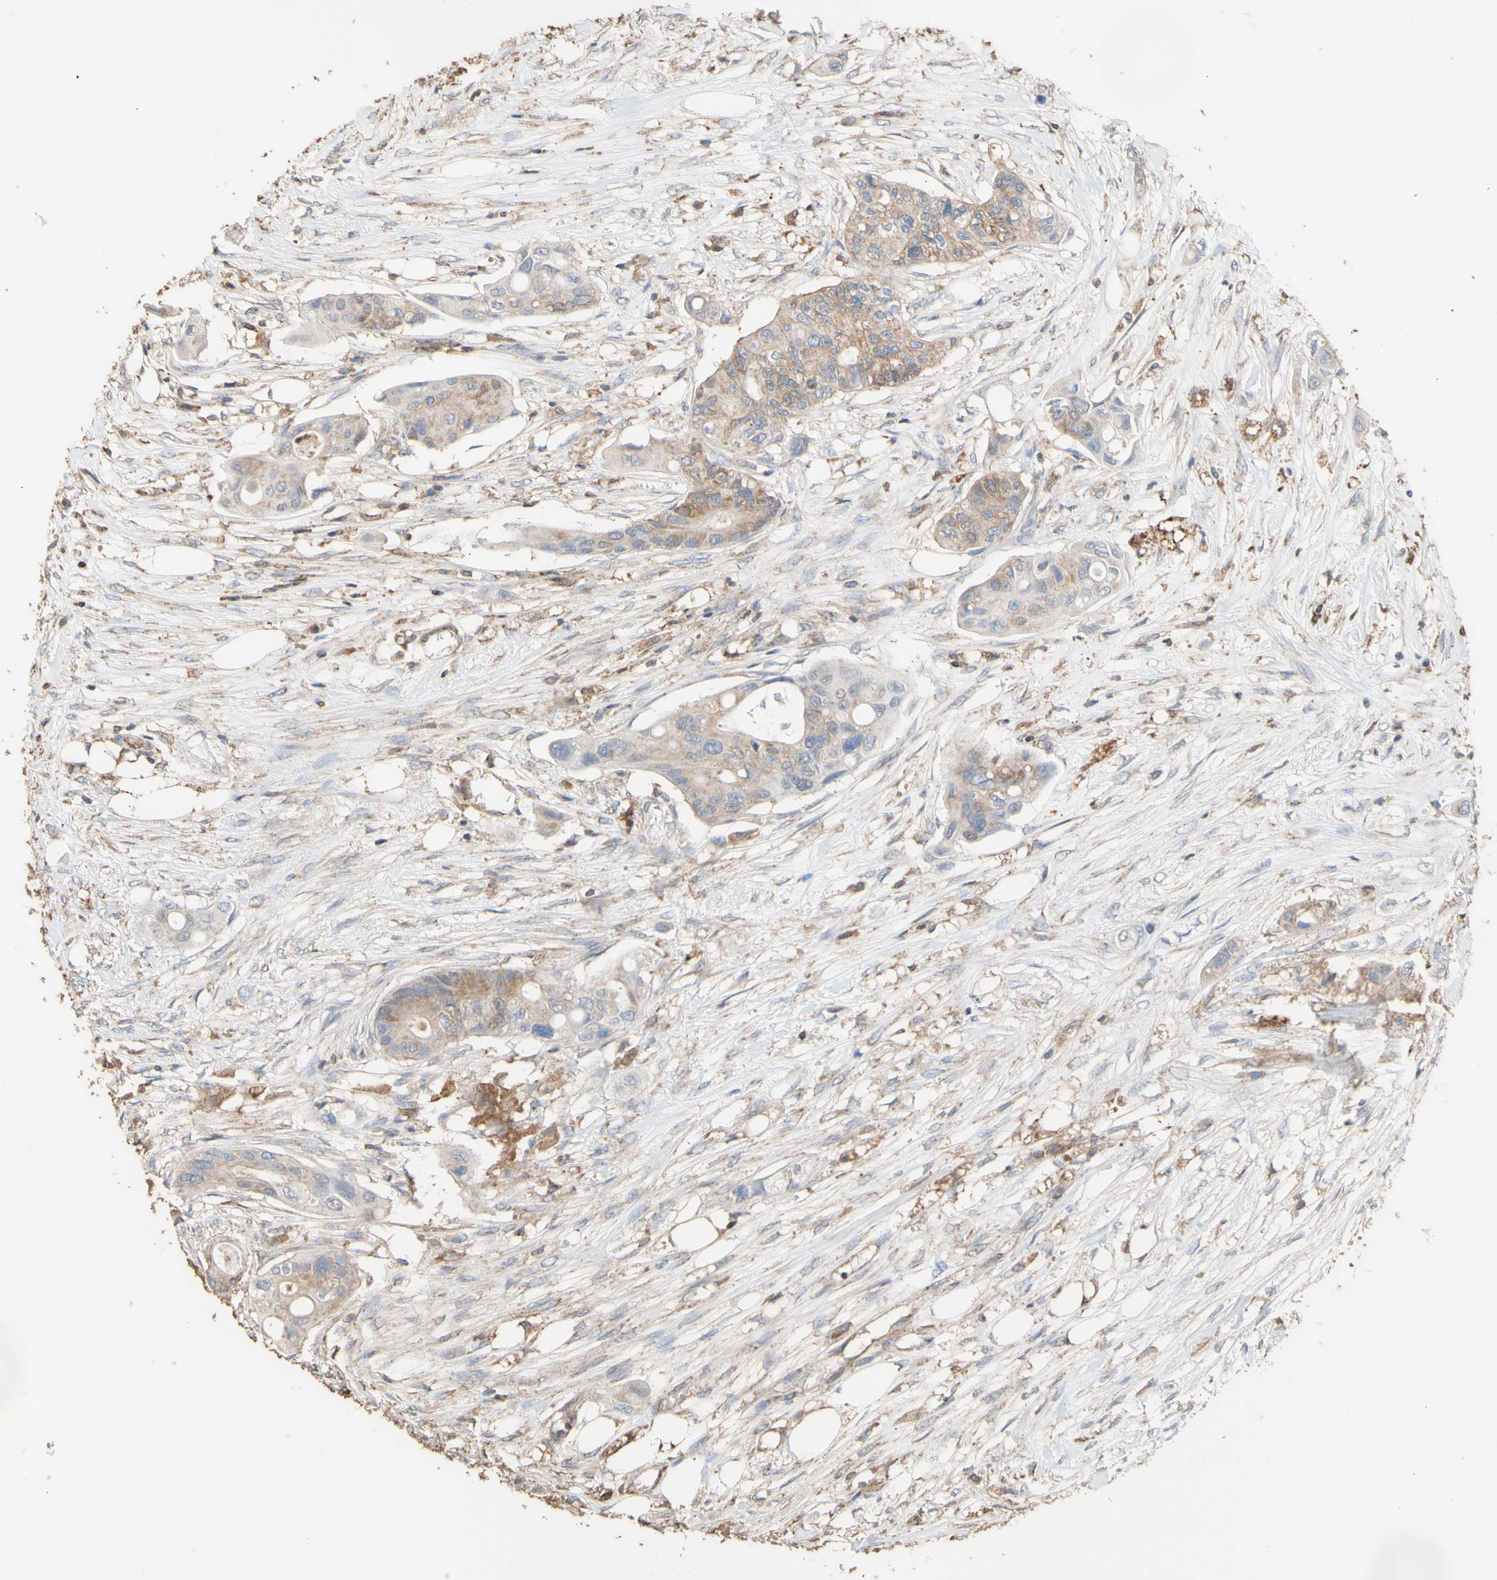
{"staining": {"intensity": "weak", "quantity": ">75%", "location": "cytoplasmic/membranous"}, "tissue": "colorectal cancer", "cell_type": "Tumor cells", "image_type": "cancer", "snomed": [{"axis": "morphology", "description": "Adenocarcinoma, NOS"}, {"axis": "topography", "description": "Colon"}], "caption": "Immunohistochemistry (IHC) photomicrograph of colorectal adenocarcinoma stained for a protein (brown), which reveals low levels of weak cytoplasmic/membranous positivity in approximately >75% of tumor cells.", "gene": "ALDH9A1", "patient": {"sex": "female", "age": 57}}